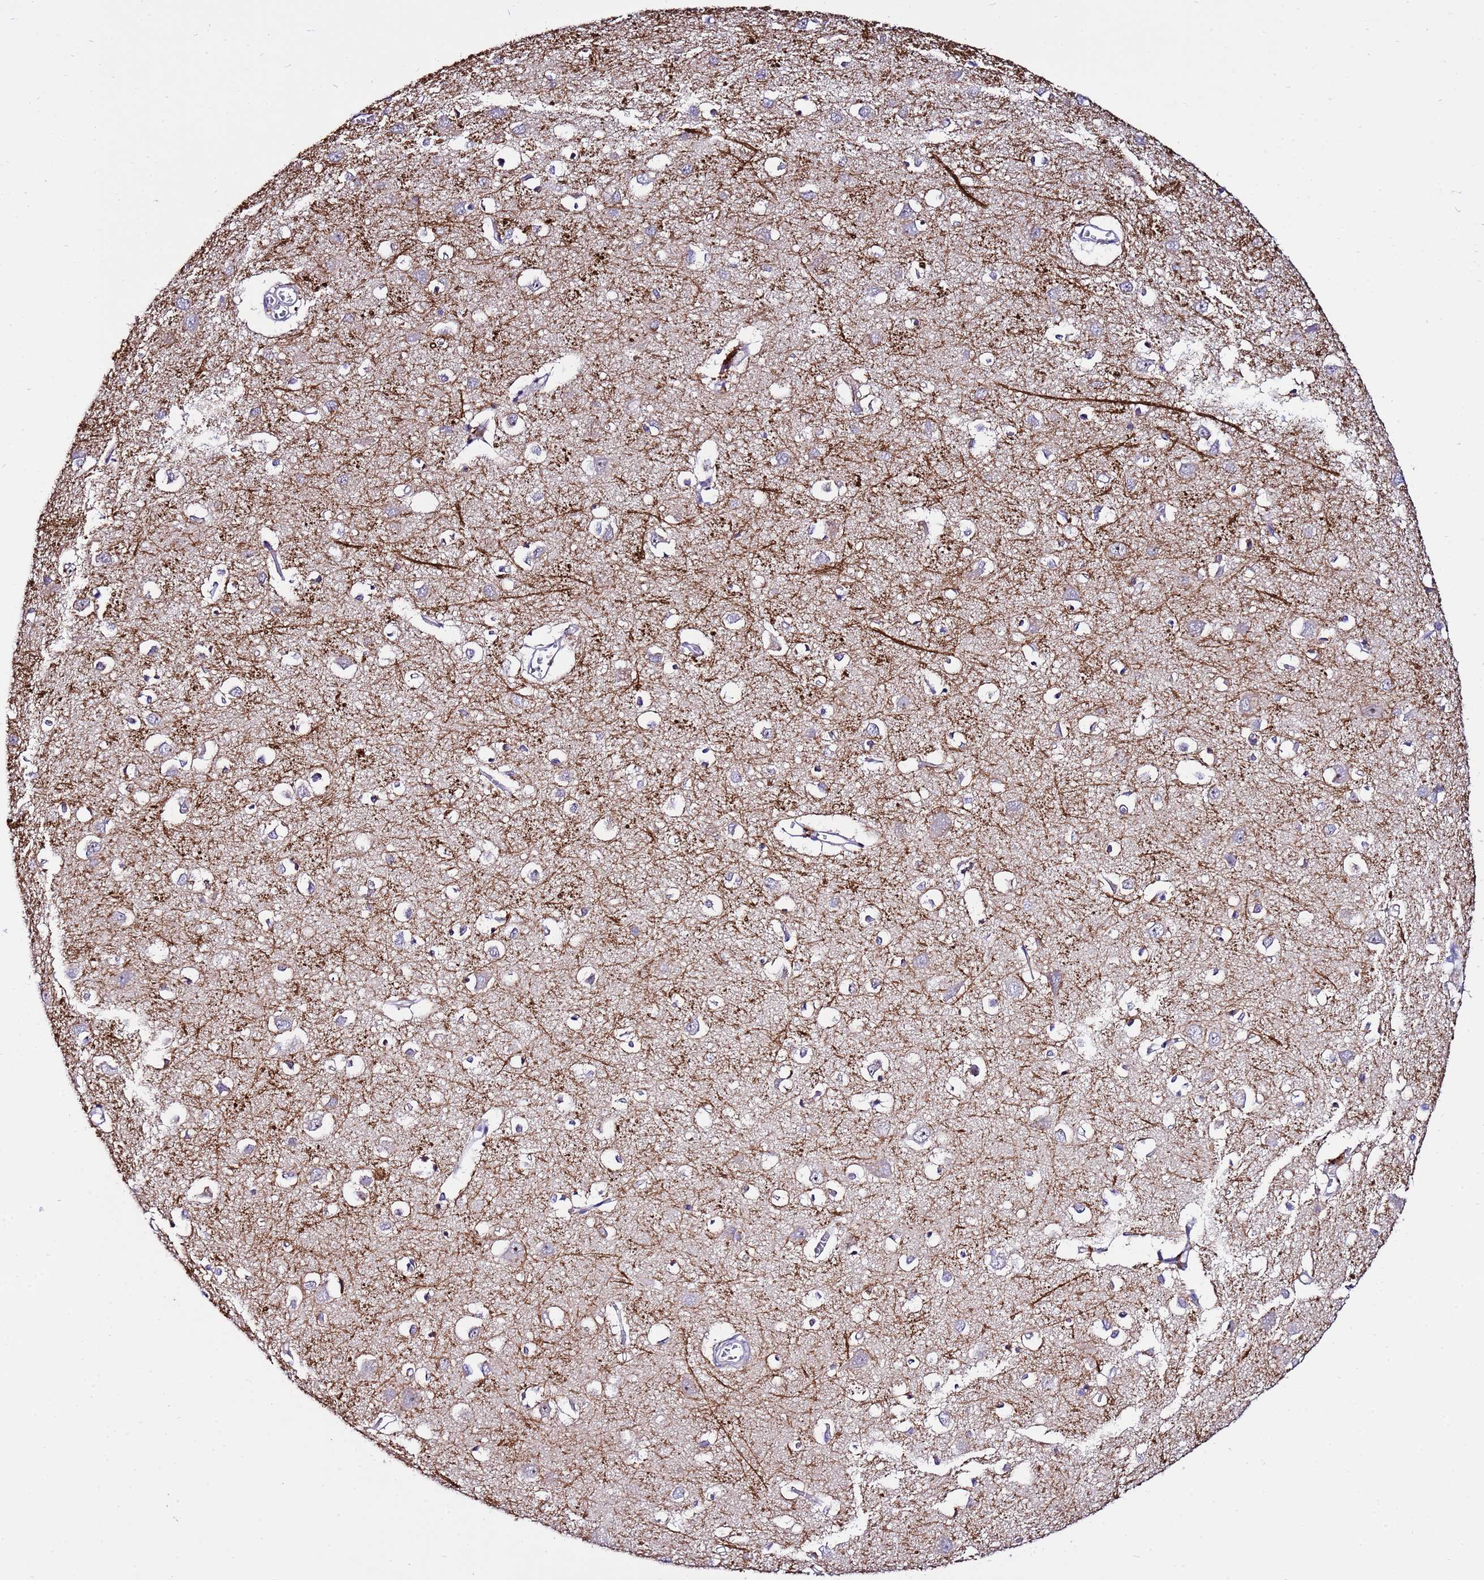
{"staining": {"intensity": "weak", "quantity": "<25%", "location": "cytoplasmic/membranous"}, "tissue": "cerebral cortex", "cell_type": "Endothelial cells", "image_type": "normal", "snomed": [{"axis": "morphology", "description": "Normal tissue, NOS"}, {"axis": "topography", "description": "Cerebral cortex"}], "caption": "Protein analysis of normal cerebral cortex demonstrates no significant positivity in endothelial cells. (Immunohistochemistry (ihc), brightfield microscopy, high magnification).", "gene": "IGSF11", "patient": {"sex": "female", "age": 64}}